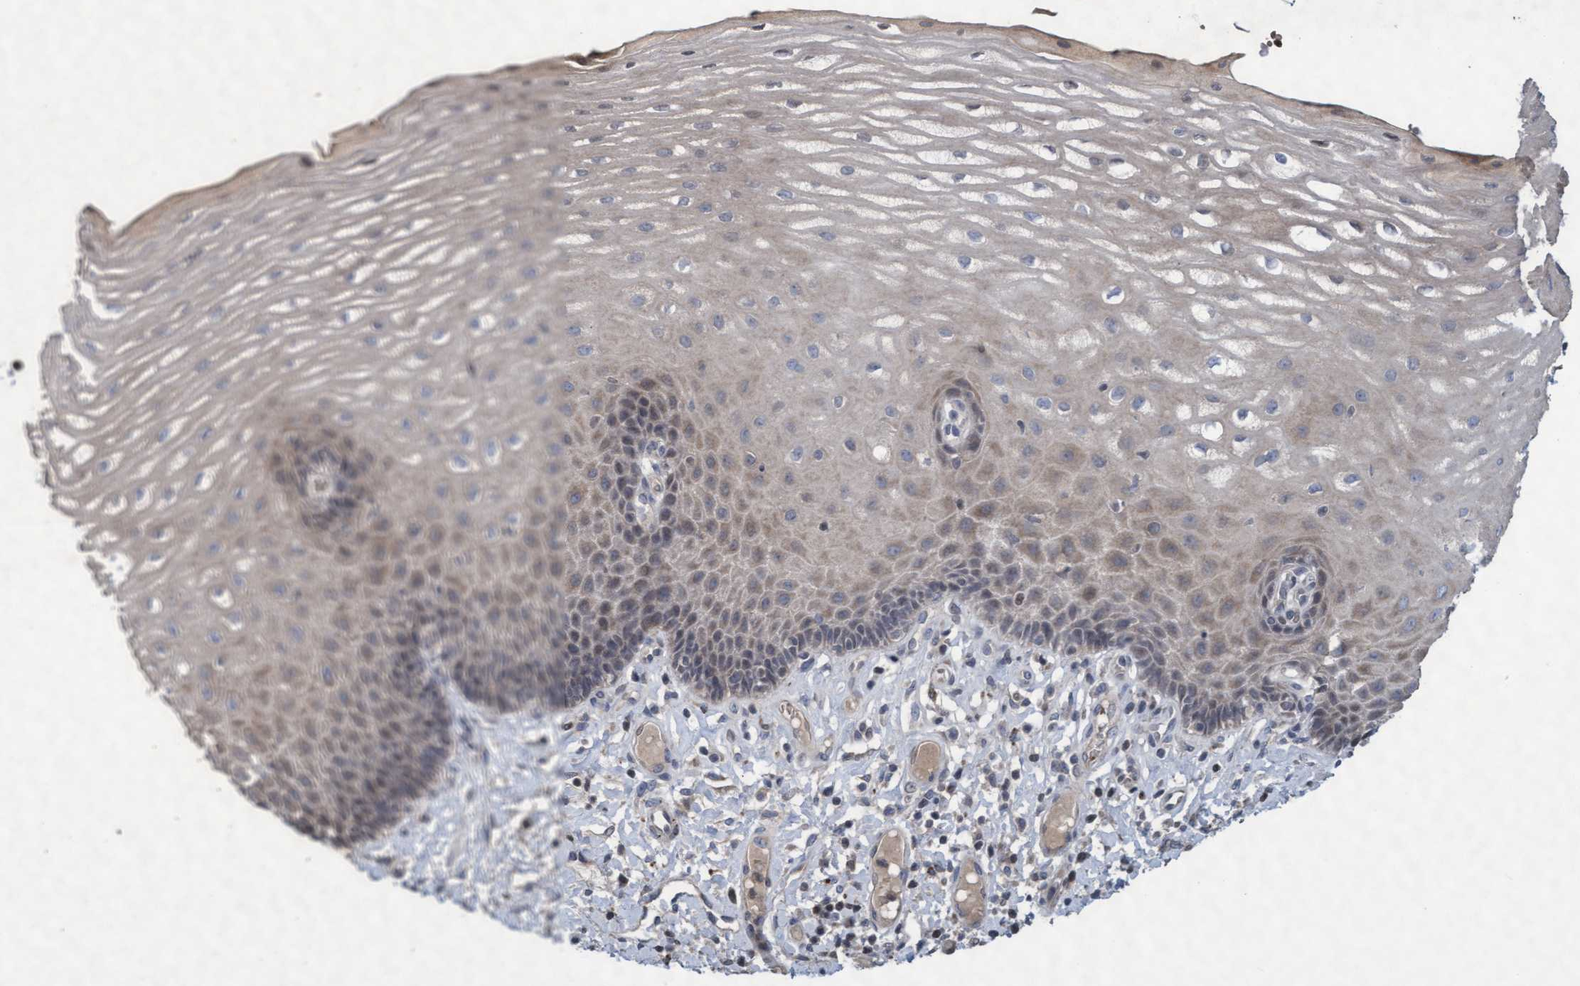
{"staining": {"intensity": "weak", "quantity": "25%-75%", "location": "cytoplasmic/membranous"}, "tissue": "esophagus", "cell_type": "Squamous epithelial cells", "image_type": "normal", "snomed": [{"axis": "morphology", "description": "Normal tissue, NOS"}, {"axis": "topography", "description": "Esophagus"}], "caption": "Immunohistochemistry micrograph of benign esophagus: human esophagus stained using immunohistochemistry (IHC) displays low levels of weak protein expression localized specifically in the cytoplasmic/membranous of squamous epithelial cells, appearing as a cytoplasmic/membranous brown color.", "gene": "KCNC2", "patient": {"sex": "male", "age": 54}}